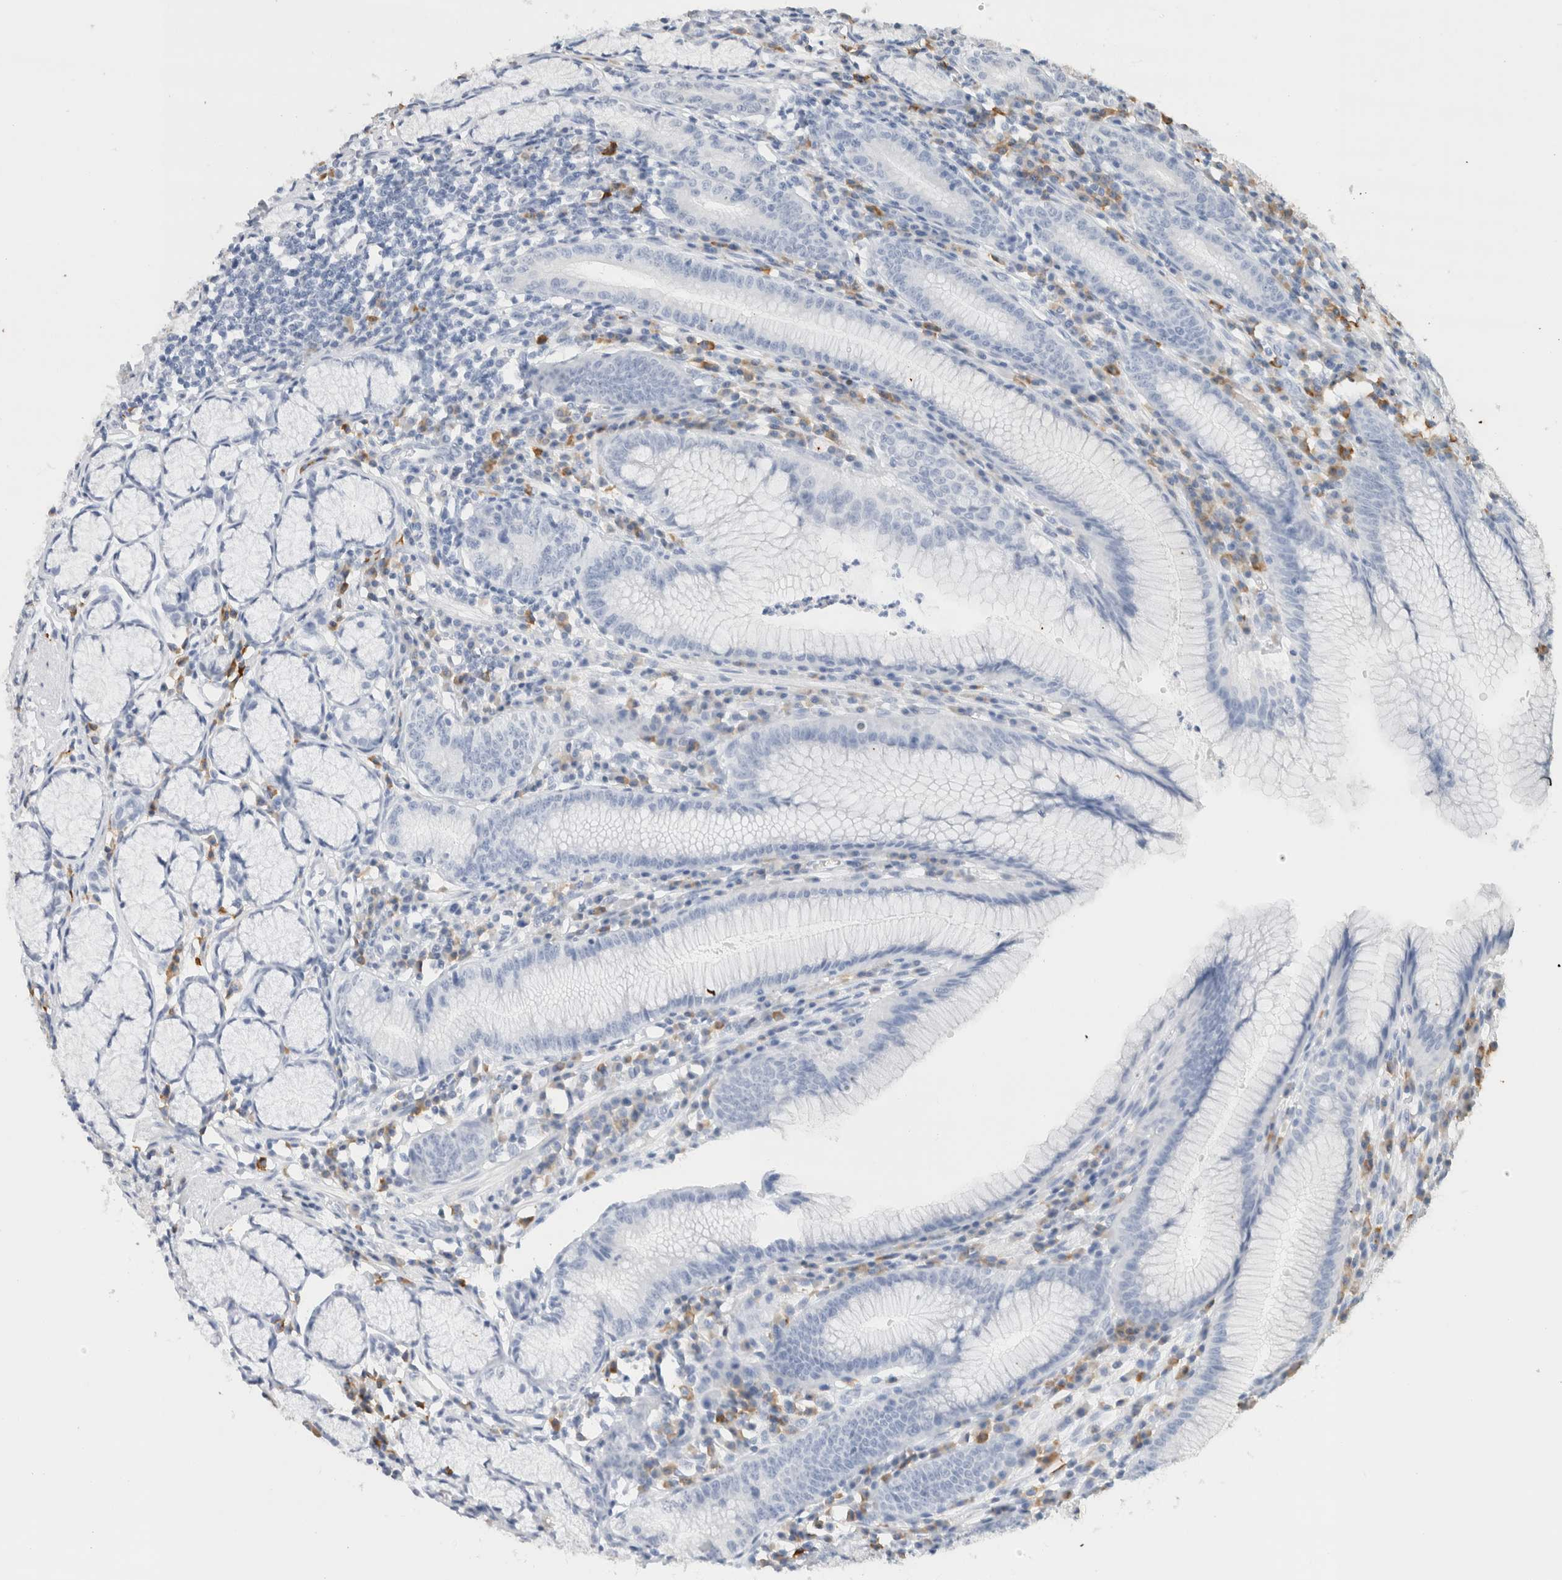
{"staining": {"intensity": "negative", "quantity": "none", "location": "none"}, "tissue": "stomach", "cell_type": "Glandular cells", "image_type": "normal", "snomed": [{"axis": "morphology", "description": "Normal tissue, NOS"}, {"axis": "topography", "description": "Stomach"}], "caption": "The IHC histopathology image has no significant positivity in glandular cells of stomach.", "gene": "CD80", "patient": {"sex": "male", "age": 55}}